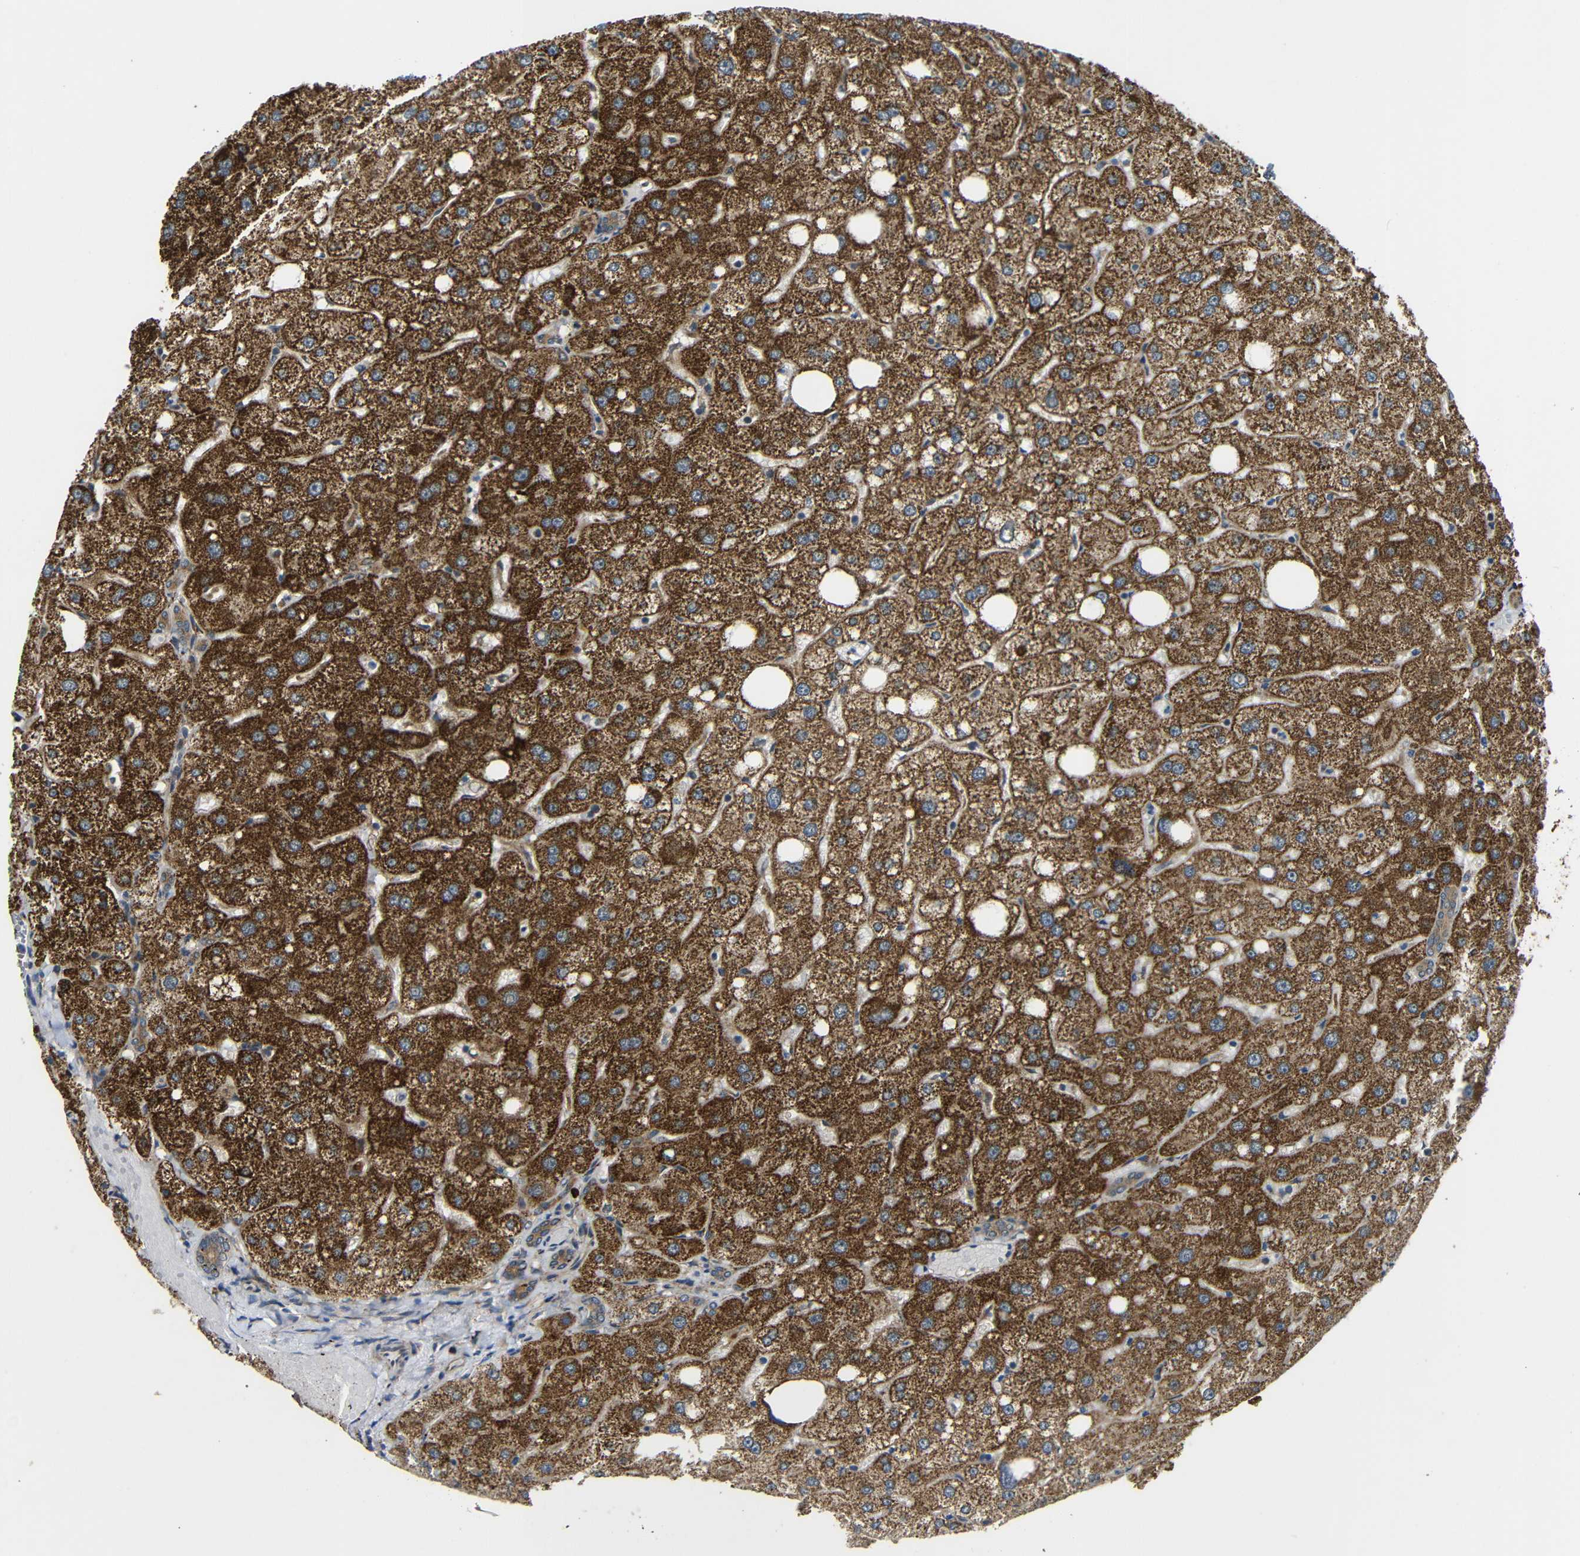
{"staining": {"intensity": "moderate", "quantity": ">75%", "location": "cytoplasmic/membranous"}, "tissue": "liver", "cell_type": "Cholangiocytes", "image_type": "normal", "snomed": [{"axis": "morphology", "description": "Normal tissue, NOS"}, {"axis": "topography", "description": "Liver"}], "caption": "Moderate cytoplasmic/membranous protein positivity is identified in about >75% of cholangiocytes in liver.", "gene": "KANK4", "patient": {"sex": "male", "age": 73}}